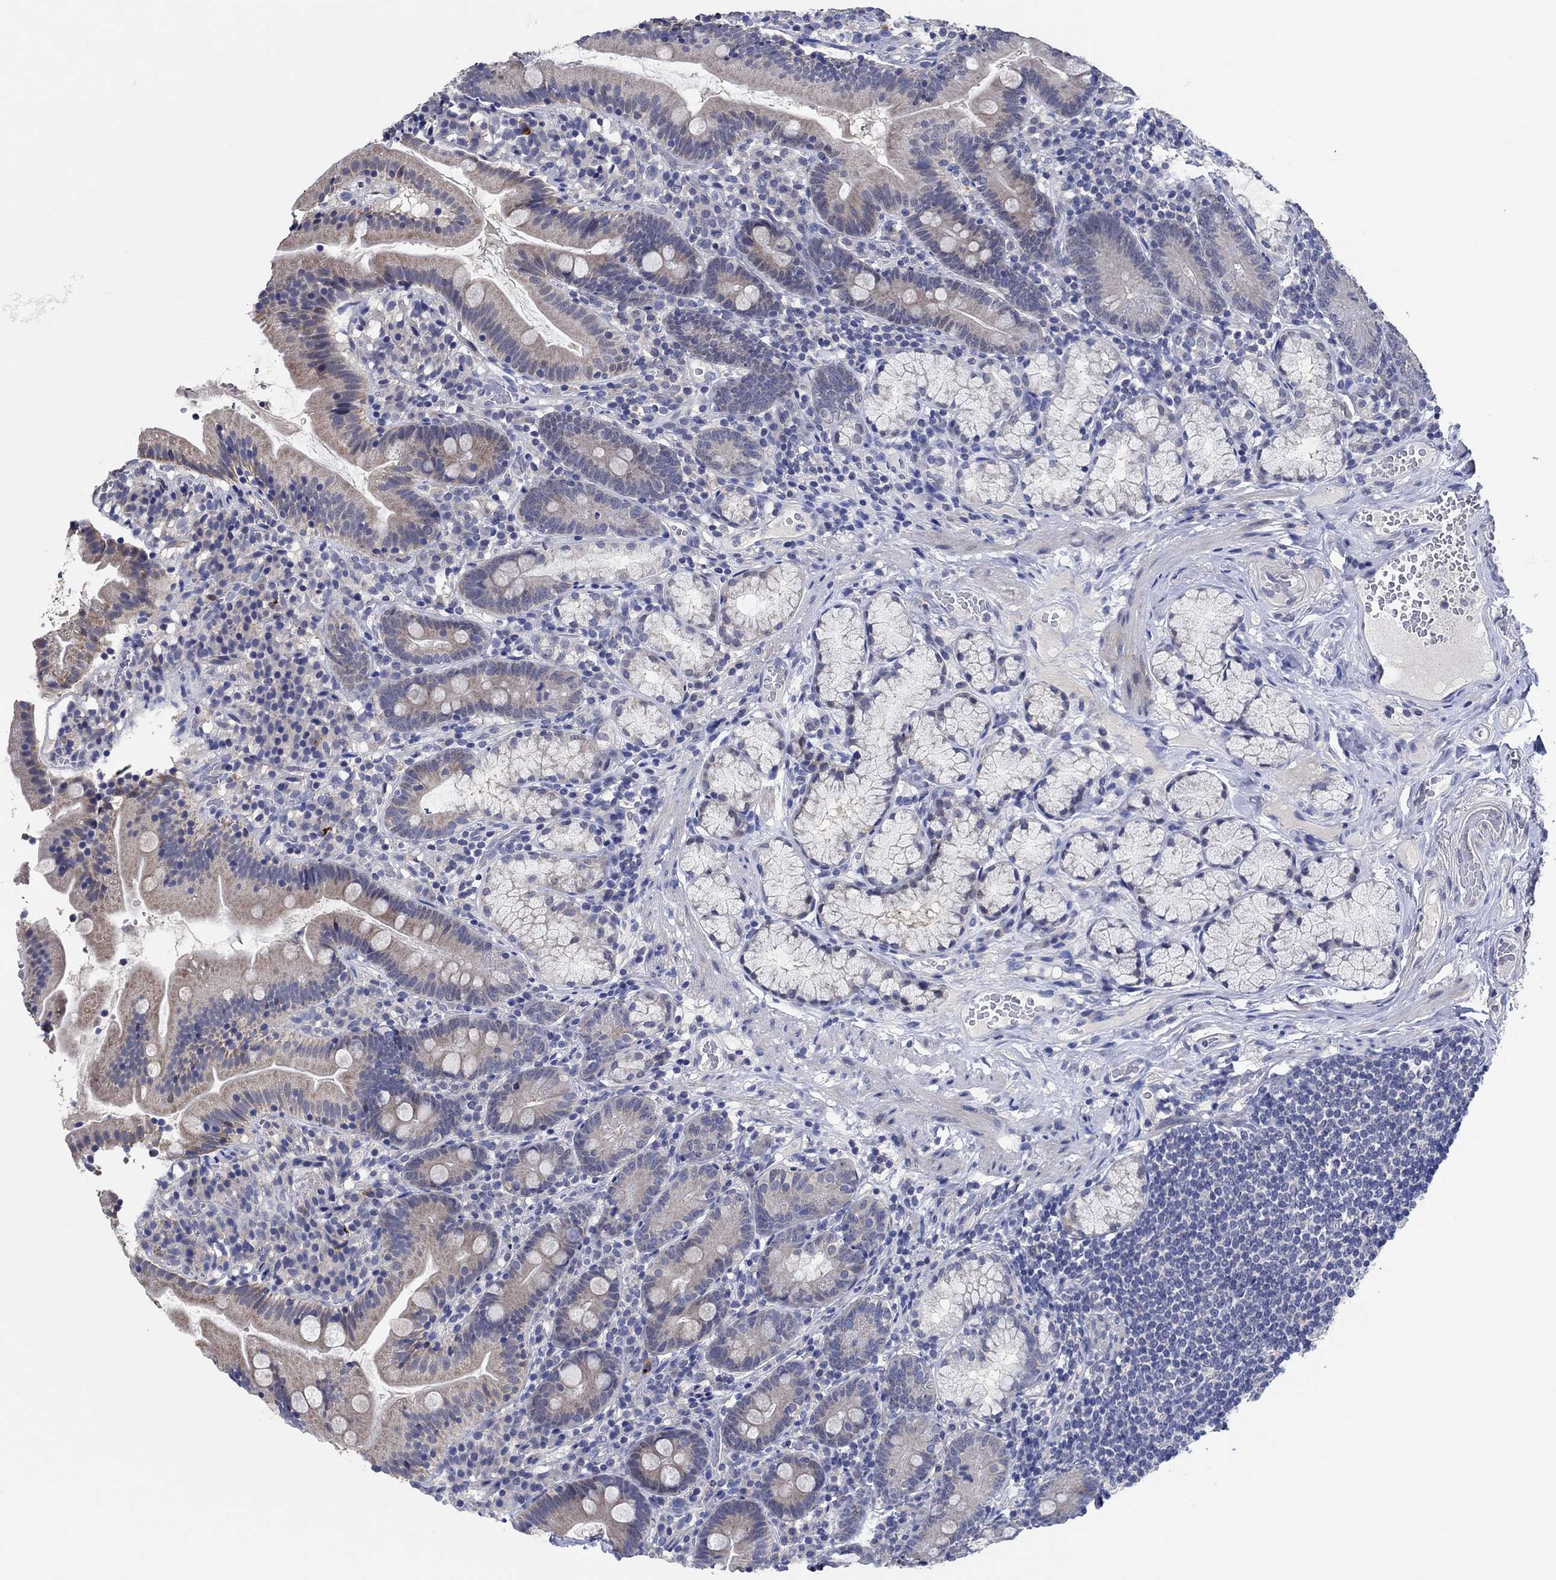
{"staining": {"intensity": "weak", "quantity": "25%-75%", "location": "cytoplasmic/membranous"}, "tissue": "duodenum", "cell_type": "Glandular cells", "image_type": "normal", "snomed": [{"axis": "morphology", "description": "Normal tissue, NOS"}, {"axis": "topography", "description": "Duodenum"}], "caption": "High-power microscopy captured an IHC image of unremarkable duodenum, revealing weak cytoplasmic/membranous staining in about 25%-75% of glandular cells.", "gene": "PRRT3", "patient": {"sex": "female", "age": 67}}